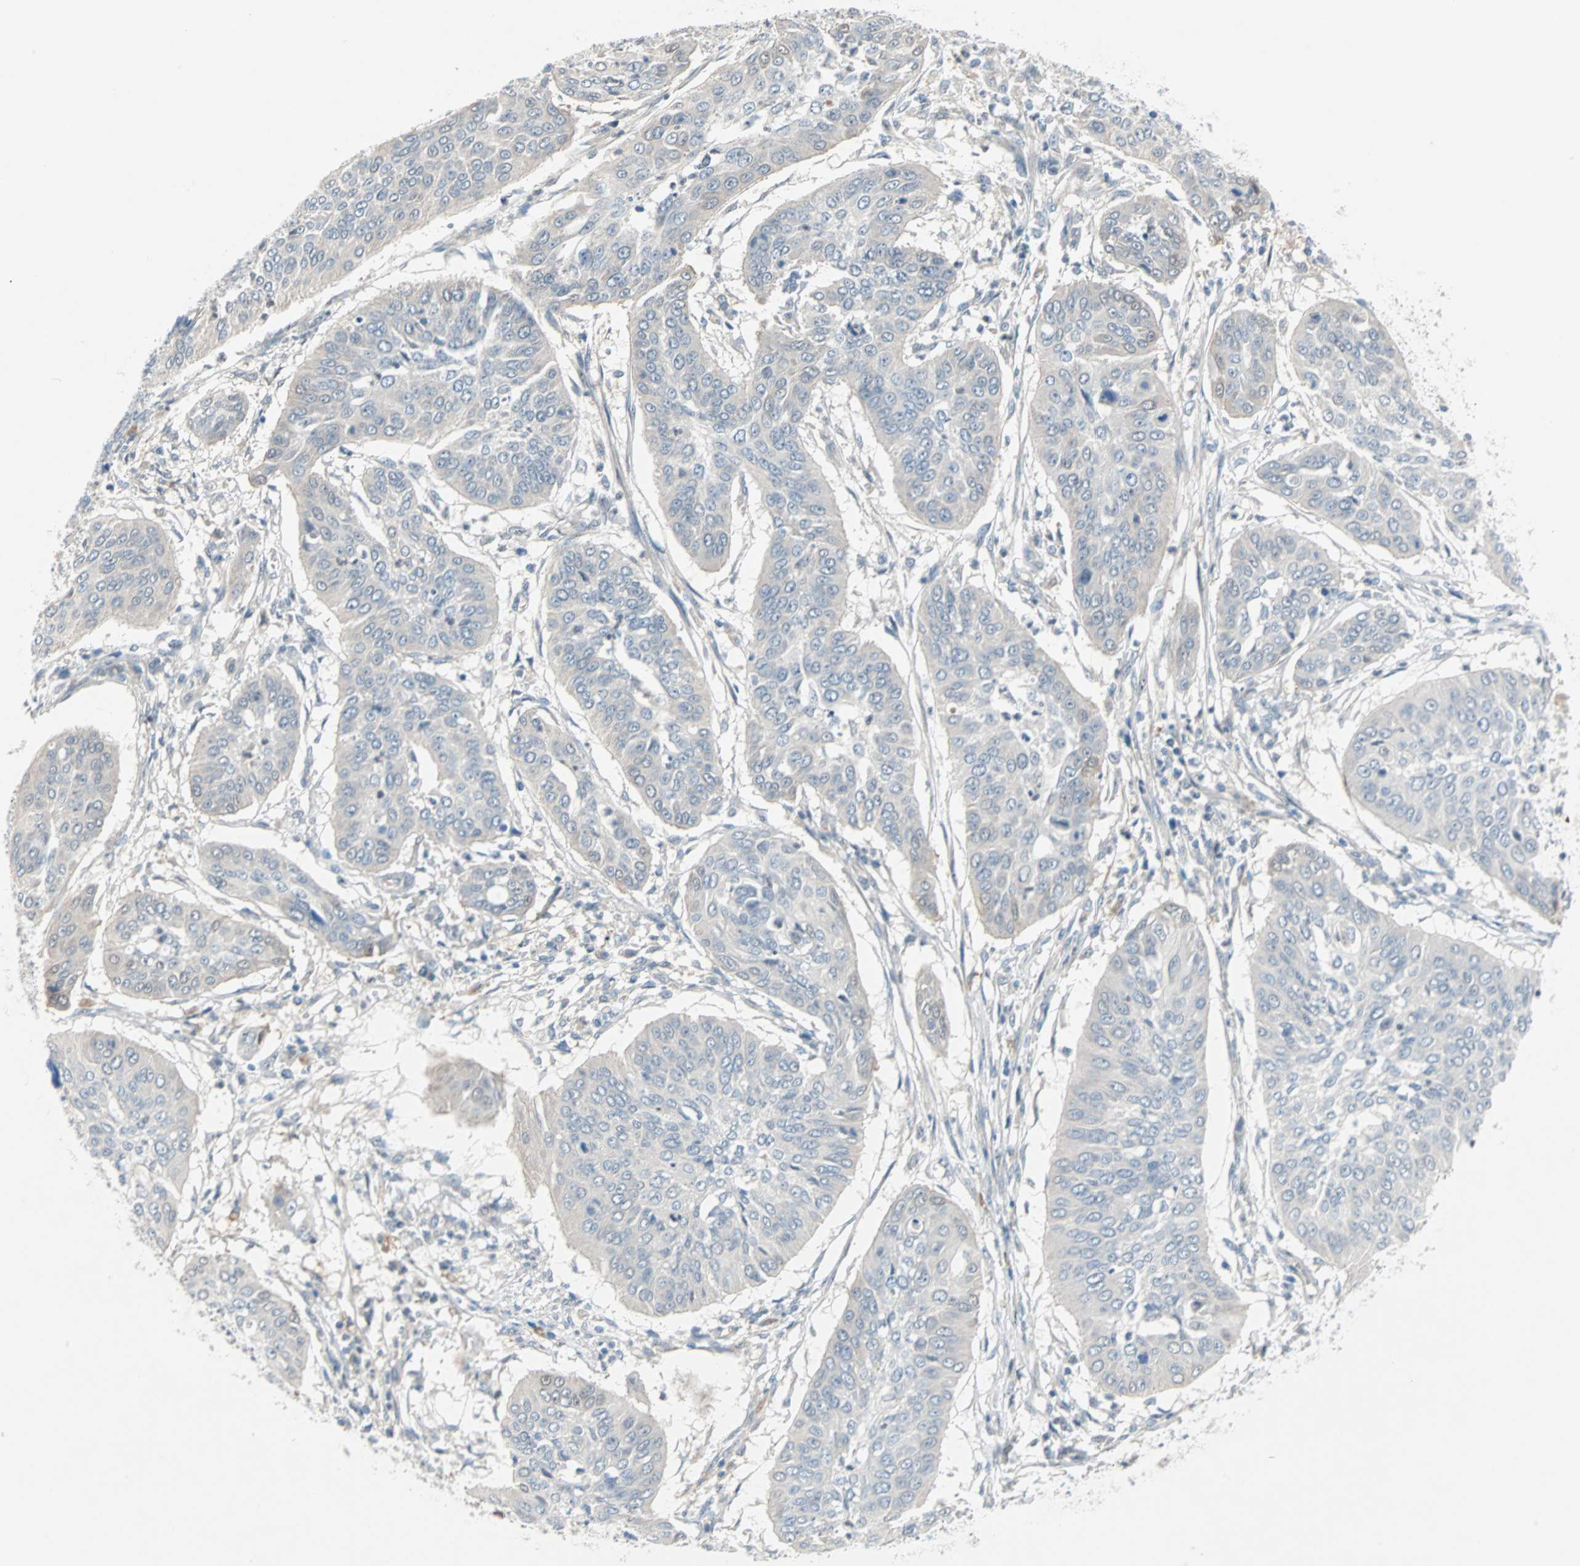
{"staining": {"intensity": "negative", "quantity": "none", "location": "none"}, "tissue": "cervical cancer", "cell_type": "Tumor cells", "image_type": "cancer", "snomed": [{"axis": "morphology", "description": "Normal tissue, NOS"}, {"axis": "morphology", "description": "Squamous cell carcinoma, NOS"}, {"axis": "topography", "description": "Cervix"}], "caption": "Tumor cells are negative for brown protein staining in squamous cell carcinoma (cervical). Brightfield microscopy of immunohistochemistry stained with DAB (brown) and hematoxylin (blue), captured at high magnification.", "gene": "CAND2", "patient": {"sex": "female", "age": 39}}